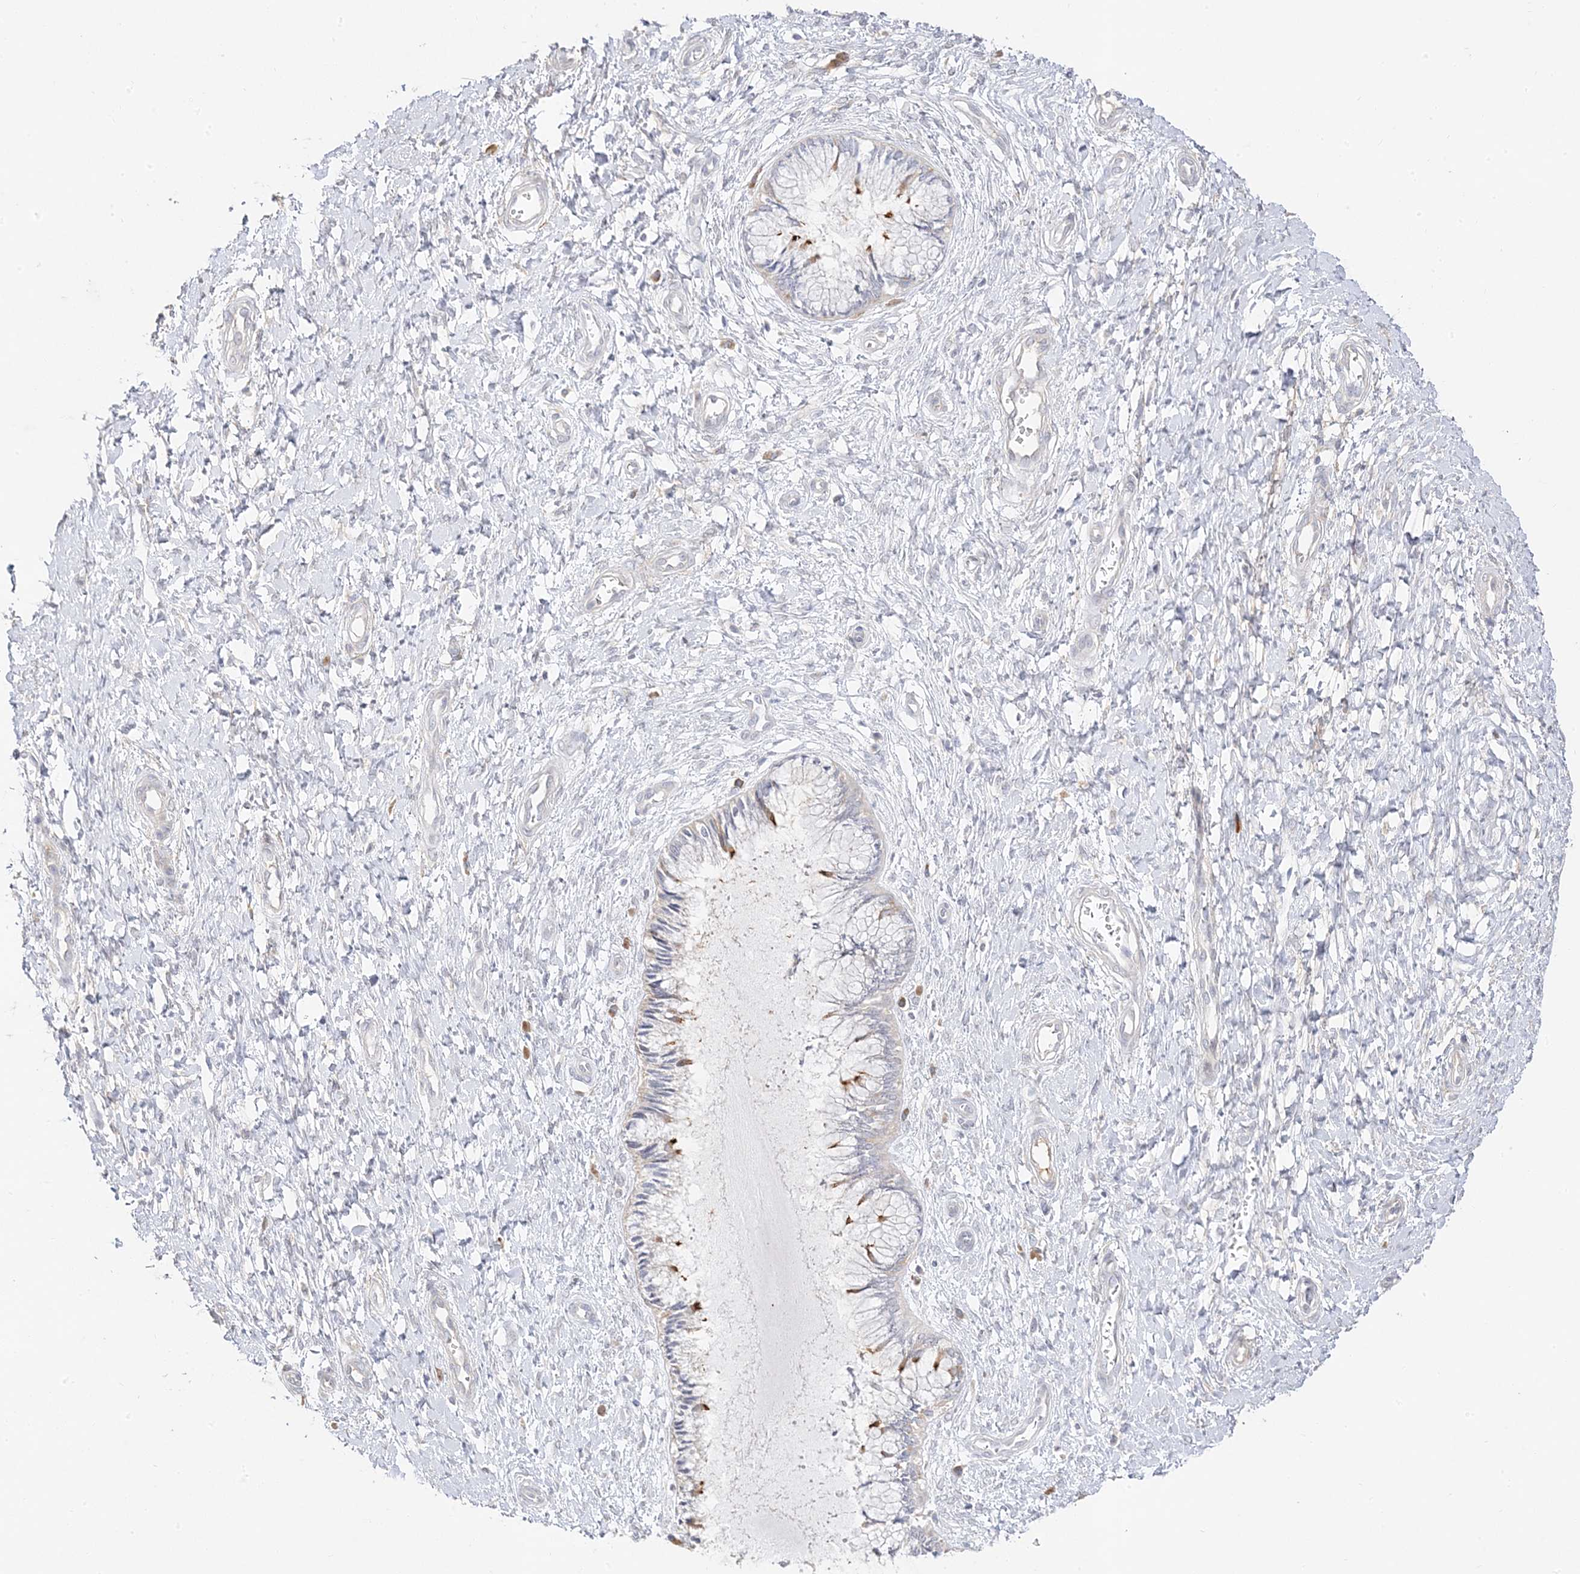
{"staining": {"intensity": "moderate", "quantity": "<25%", "location": "cytoplasmic/membranous"}, "tissue": "cervix", "cell_type": "Glandular cells", "image_type": "normal", "snomed": [{"axis": "morphology", "description": "Normal tissue, NOS"}, {"axis": "topography", "description": "Cervix"}], "caption": "Immunohistochemistry (IHC) photomicrograph of normal cervix stained for a protein (brown), which displays low levels of moderate cytoplasmic/membranous staining in approximately <25% of glandular cells.", "gene": "TRANK1", "patient": {"sex": "female", "age": 55}}